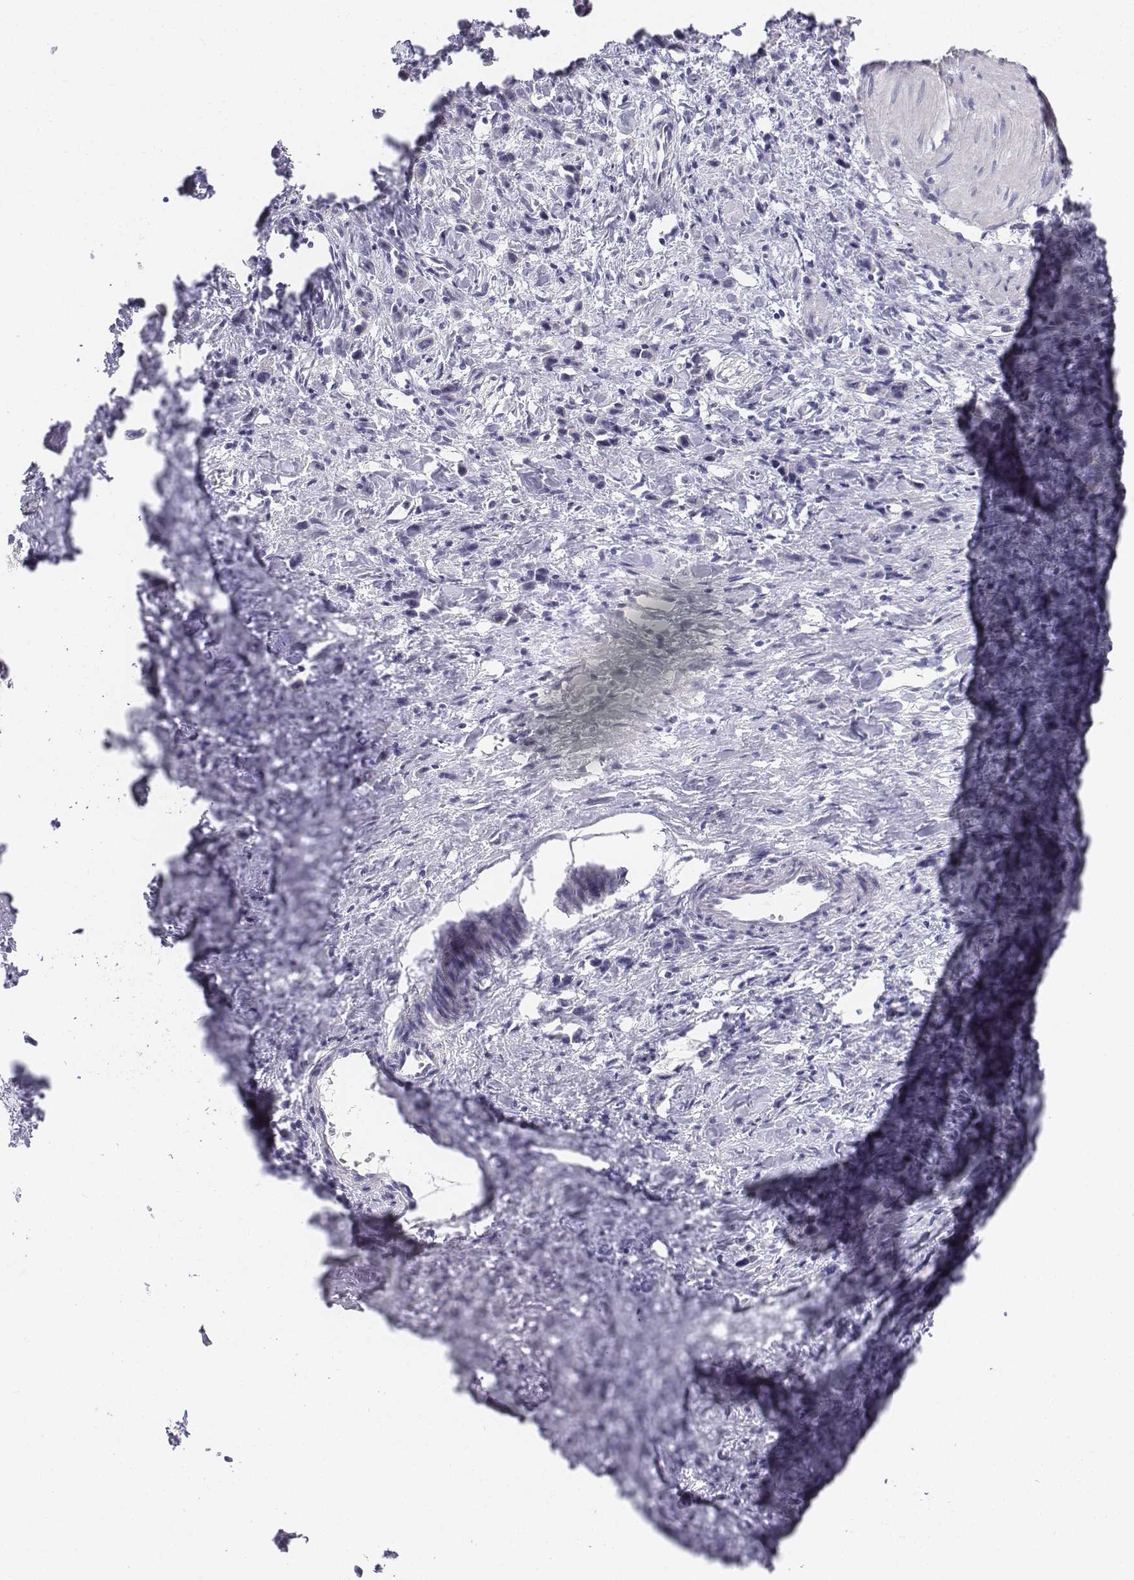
{"staining": {"intensity": "negative", "quantity": "none", "location": "none"}, "tissue": "stomach cancer", "cell_type": "Tumor cells", "image_type": "cancer", "snomed": [{"axis": "morphology", "description": "Adenocarcinoma, NOS"}, {"axis": "topography", "description": "Stomach"}], "caption": "Tumor cells show no significant positivity in adenocarcinoma (stomach). Nuclei are stained in blue.", "gene": "LGSN", "patient": {"sex": "male", "age": 47}}